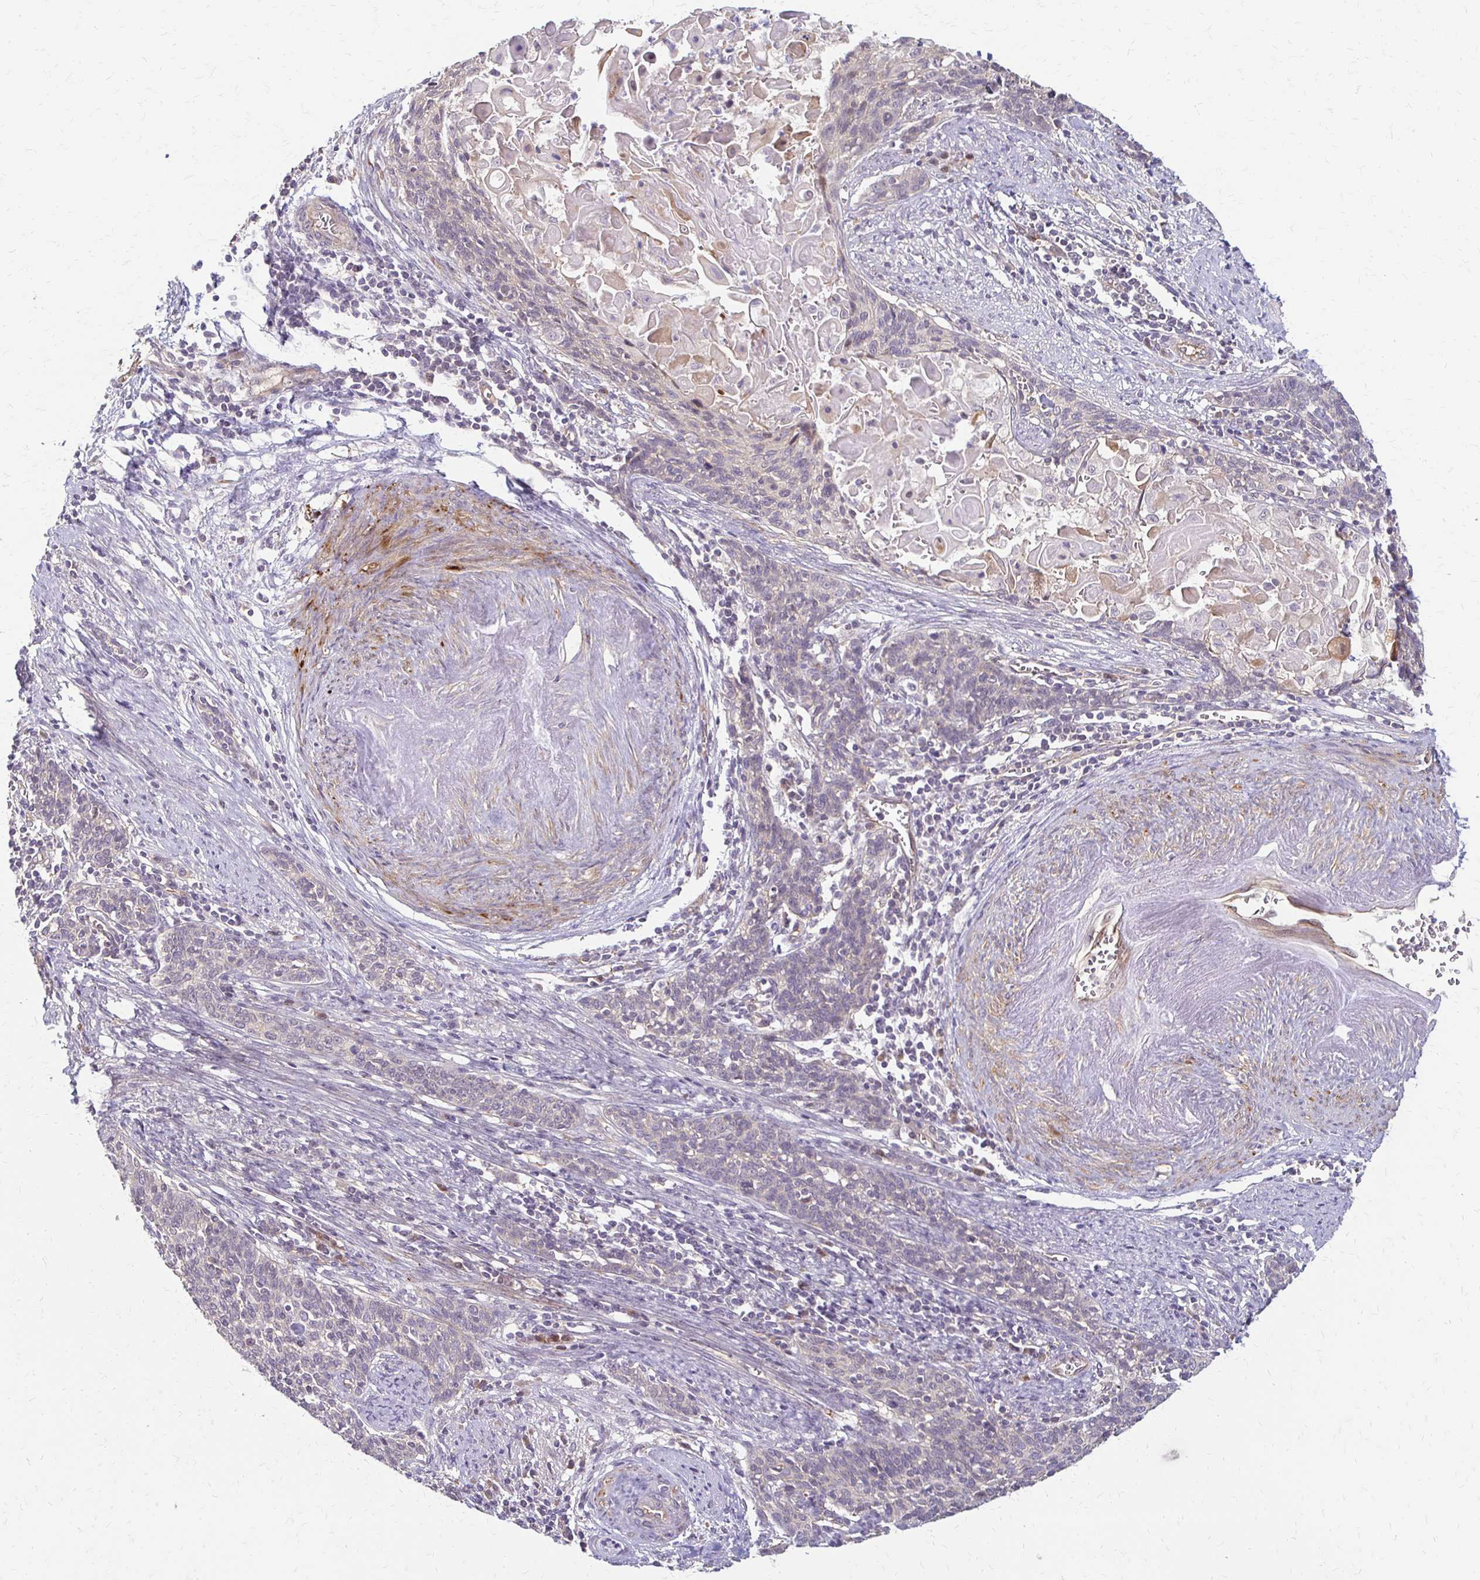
{"staining": {"intensity": "negative", "quantity": "none", "location": "none"}, "tissue": "cervical cancer", "cell_type": "Tumor cells", "image_type": "cancer", "snomed": [{"axis": "morphology", "description": "Squamous cell carcinoma, NOS"}, {"axis": "topography", "description": "Cervix"}], "caption": "A histopathology image of human cervical squamous cell carcinoma is negative for staining in tumor cells.", "gene": "CFL2", "patient": {"sex": "female", "age": 39}}